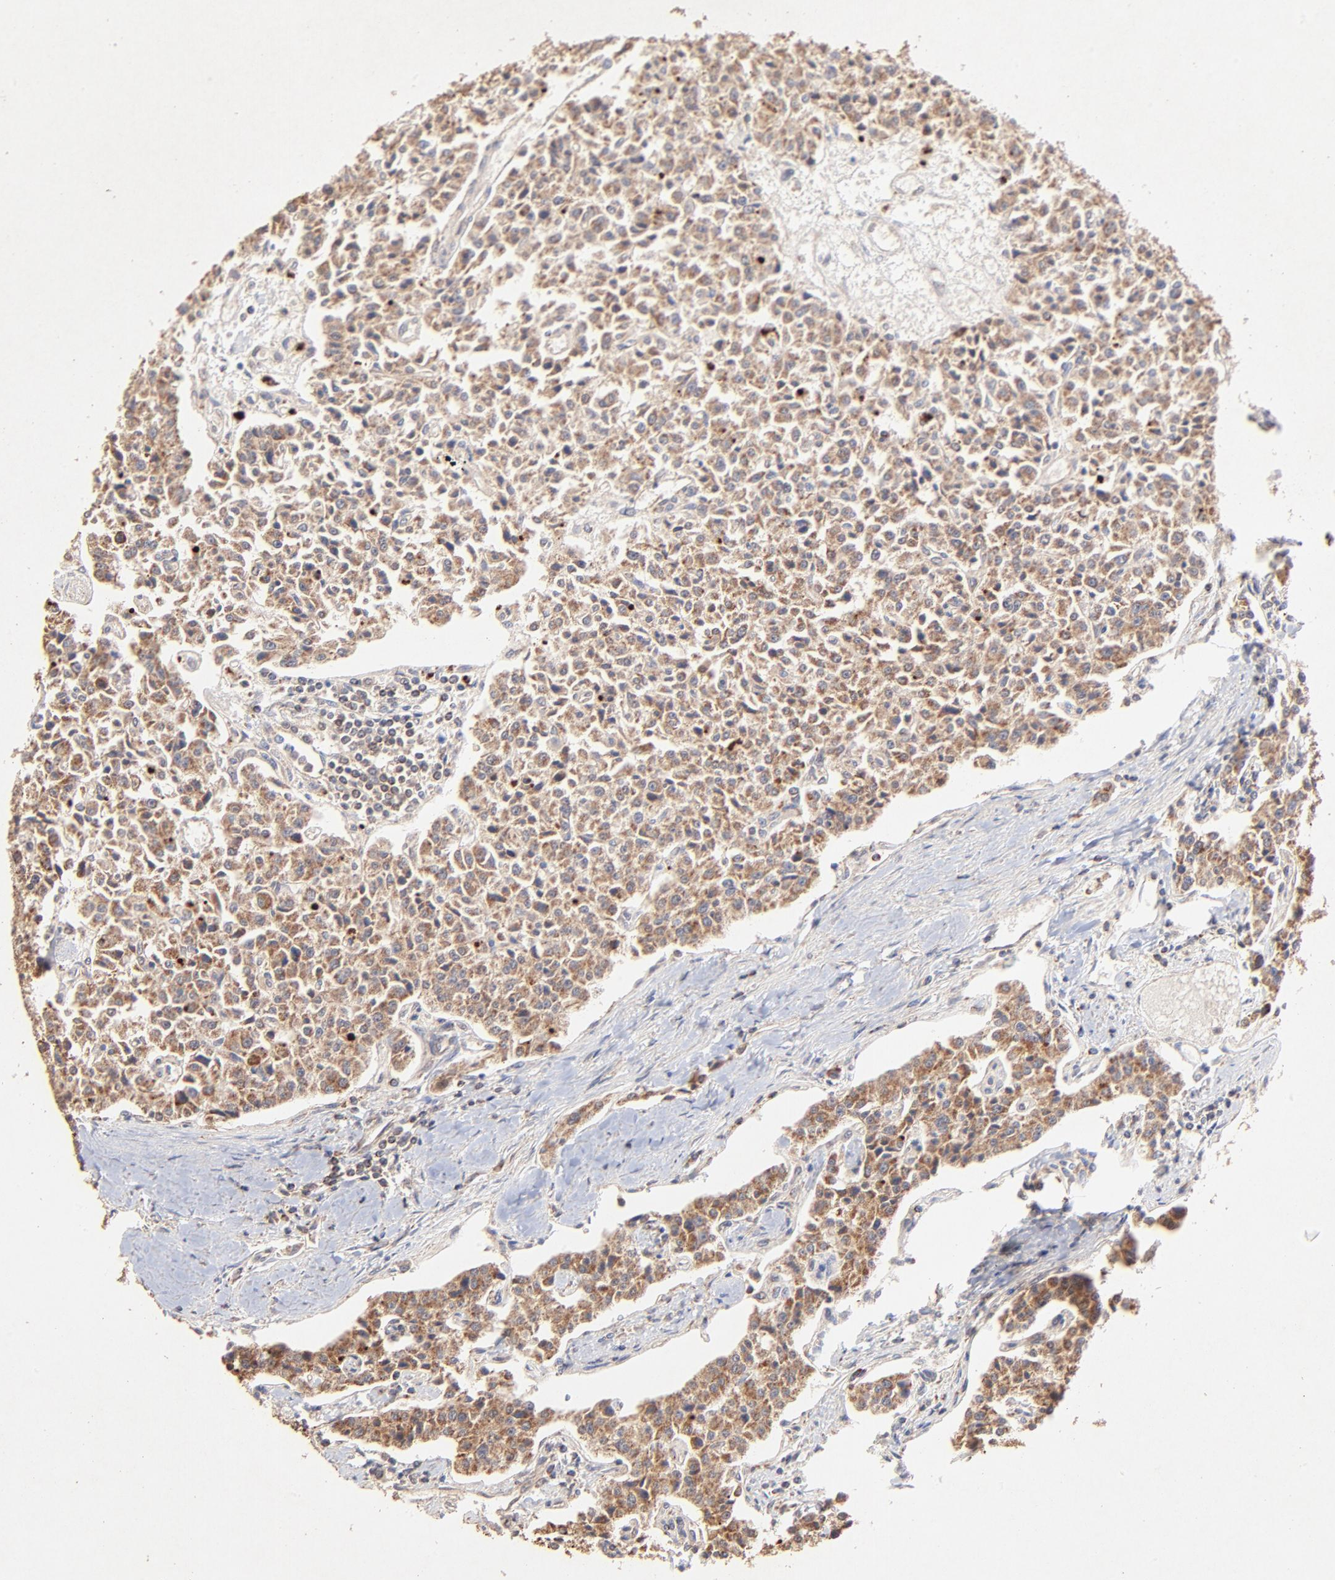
{"staining": {"intensity": "moderate", "quantity": ">75%", "location": "cytoplasmic/membranous"}, "tissue": "carcinoid", "cell_type": "Tumor cells", "image_type": "cancer", "snomed": [{"axis": "morphology", "description": "Carcinoid, malignant, NOS"}, {"axis": "topography", "description": "Stomach"}], "caption": "Immunohistochemical staining of human carcinoid exhibits moderate cytoplasmic/membranous protein staining in about >75% of tumor cells.", "gene": "SSBP1", "patient": {"sex": "female", "age": 76}}